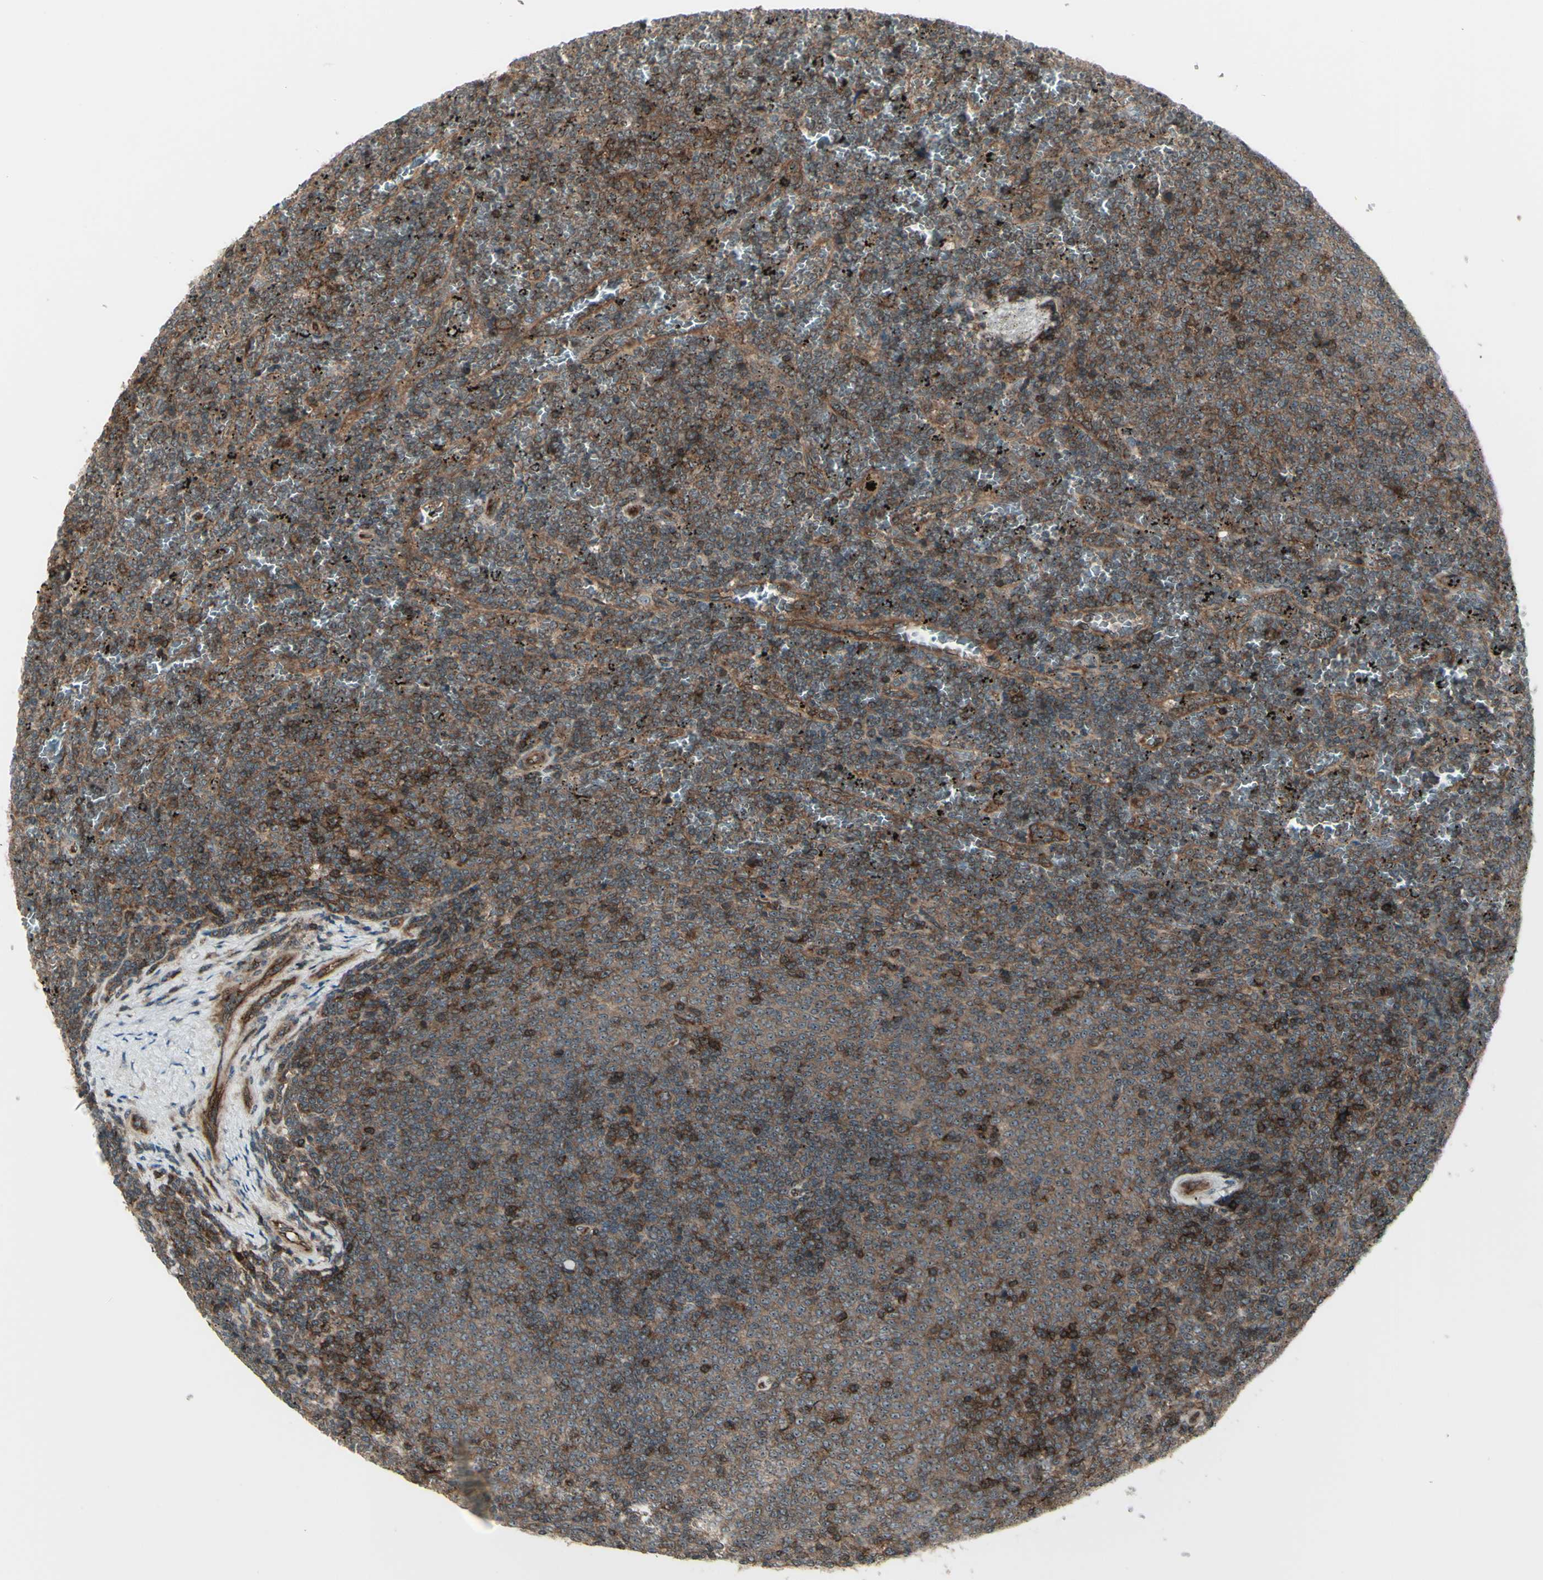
{"staining": {"intensity": "moderate", "quantity": ">75%", "location": "cytoplasmic/membranous"}, "tissue": "lymphoma", "cell_type": "Tumor cells", "image_type": "cancer", "snomed": [{"axis": "morphology", "description": "Malignant lymphoma, non-Hodgkin's type, Low grade"}, {"axis": "topography", "description": "Spleen"}], "caption": "Malignant lymphoma, non-Hodgkin's type (low-grade) stained with DAB immunohistochemistry (IHC) reveals medium levels of moderate cytoplasmic/membranous expression in approximately >75% of tumor cells.", "gene": "FXYD5", "patient": {"sex": "female", "age": 77}}